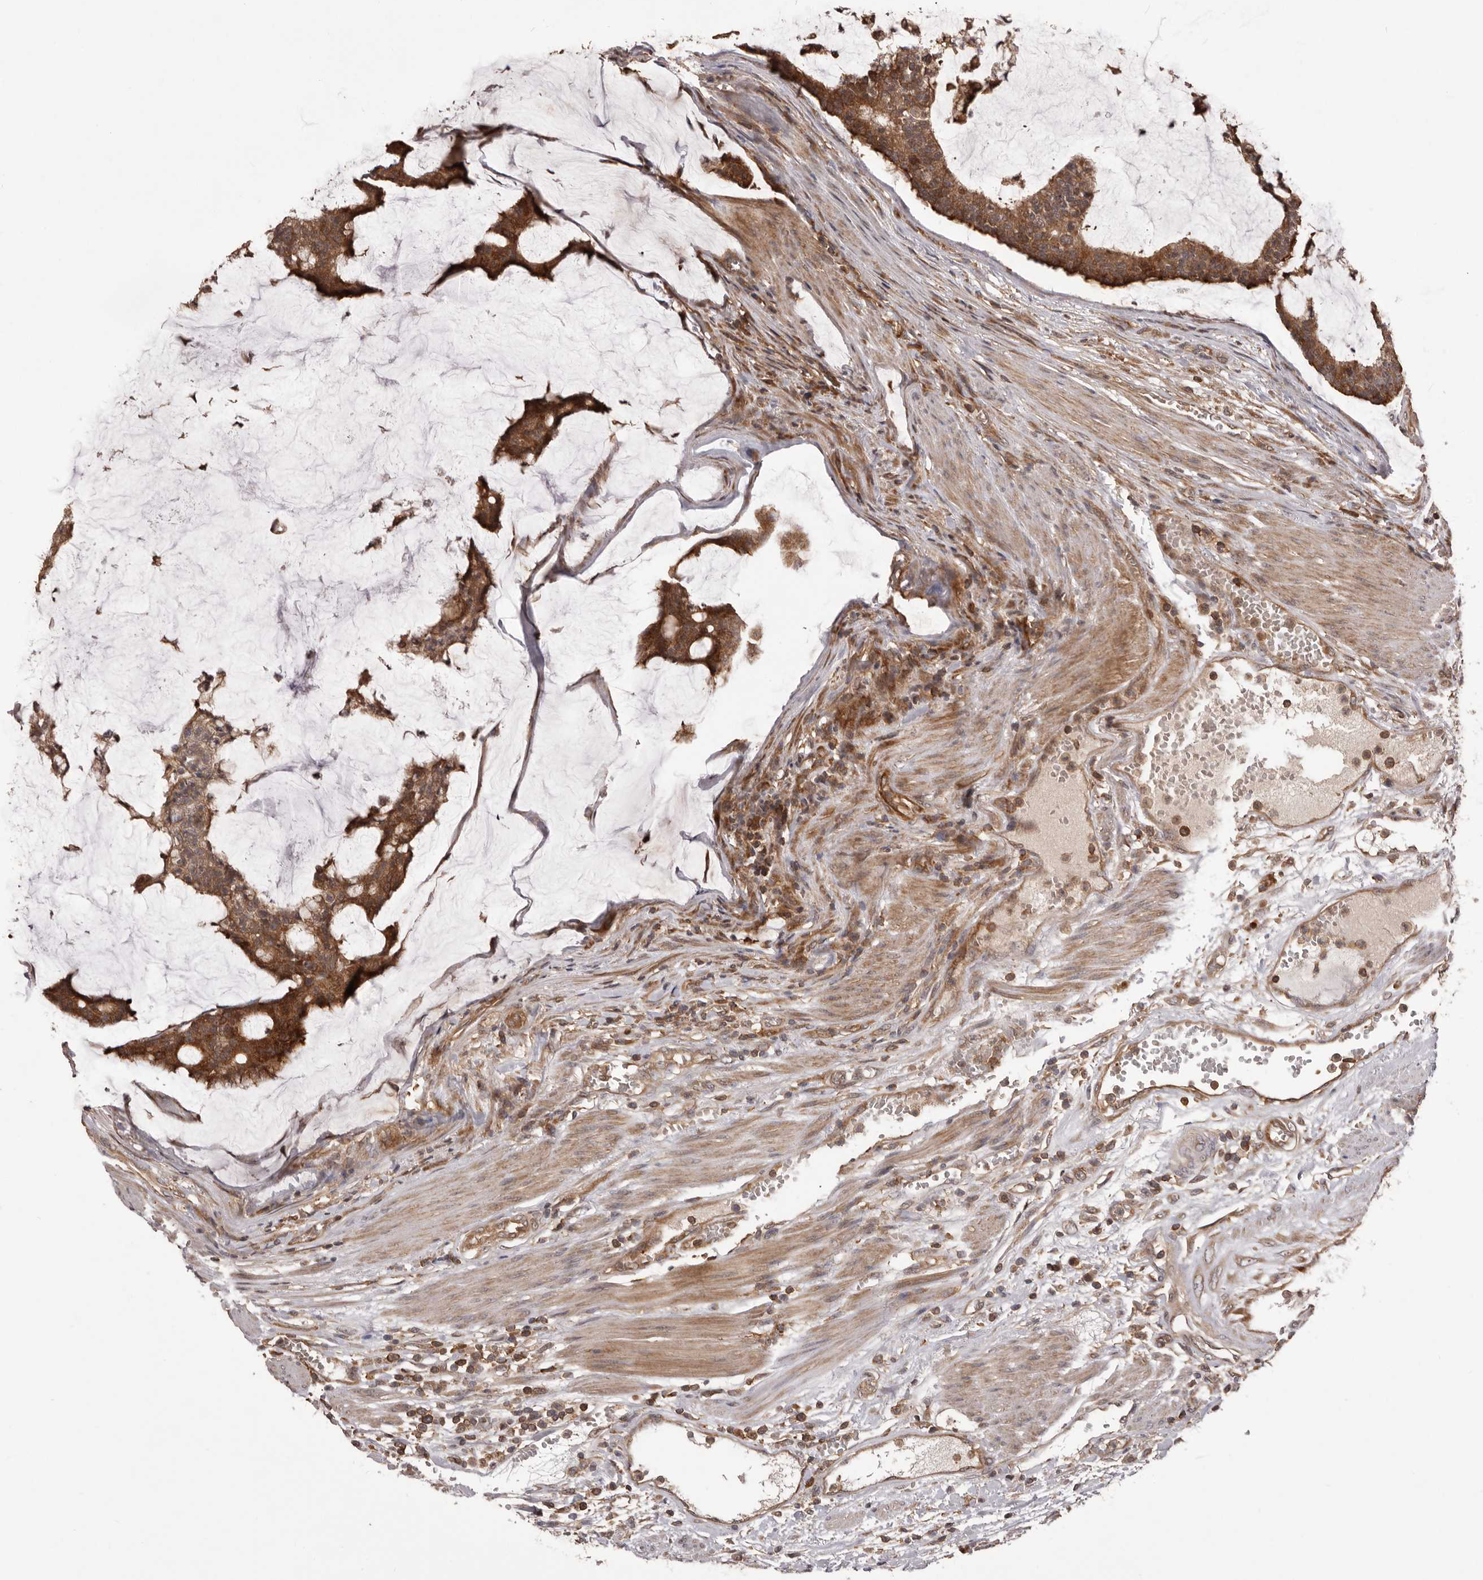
{"staining": {"intensity": "moderate", "quantity": ">75%", "location": "cytoplasmic/membranous"}, "tissue": "colorectal cancer", "cell_type": "Tumor cells", "image_type": "cancer", "snomed": [{"axis": "morphology", "description": "Adenocarcinoma, NOS"}, {"axis": "topography", "description": "Colon"}], "caption": "The micrograph displays staining of colorectal adenocarcinoma, revealing moderate cytoplasmic/membranous protein expression (brown color) within tumor cells.", "gene": "HBS1L", "patient": {"sex": "female", "age": 84}}